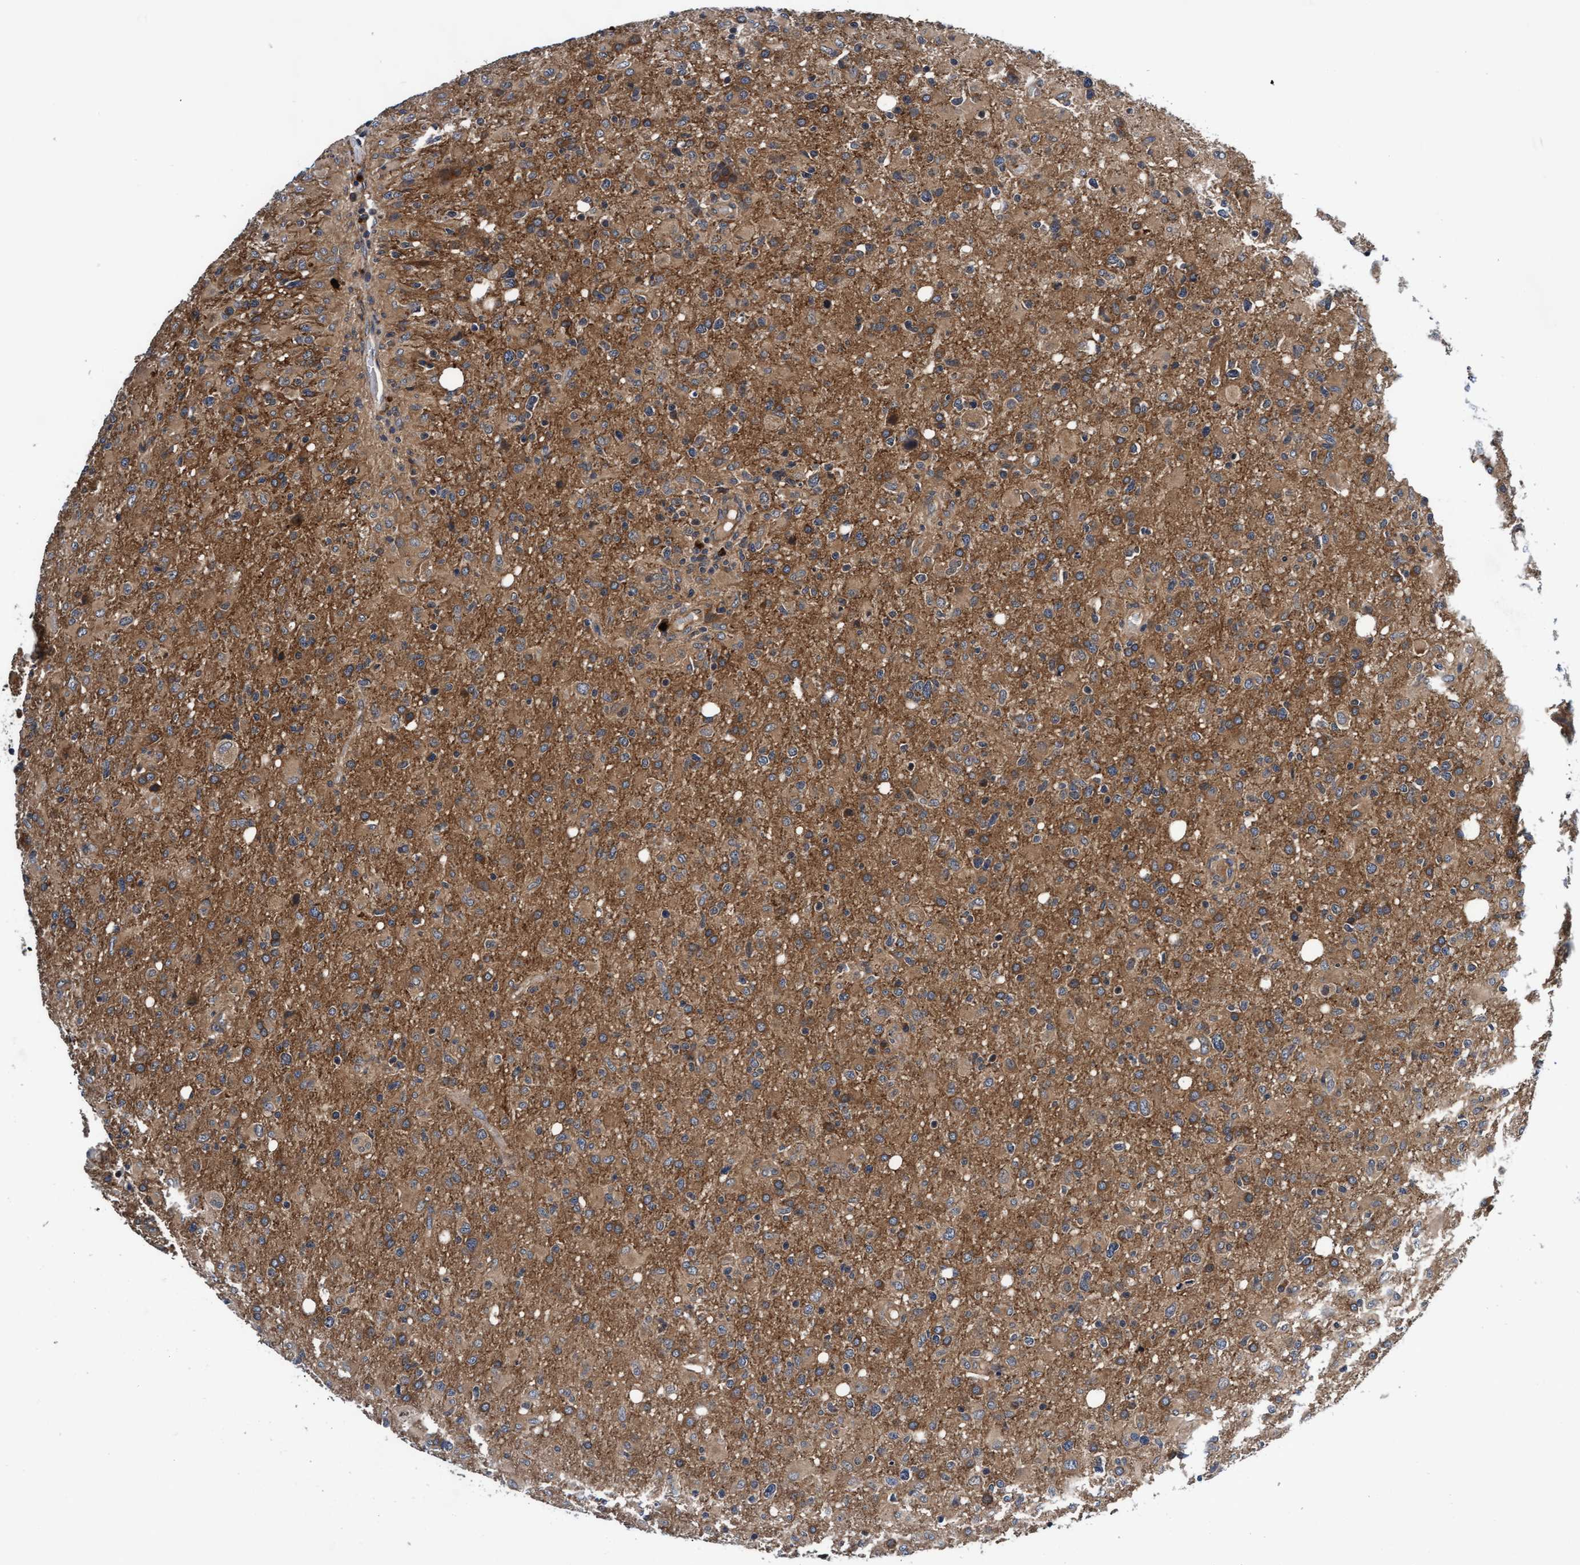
{"staining": {"intensity": "moderate", "quantity": "25%-75%", "location": "cytoplasmic/membranous"}, "tissue": "glioma", "cell_type": "Tumor cells", "image_type": "cancer", "snomed": [{"axis": "morphology", "description": "Glioma, malignant, High grade"}, {"axis": "topography", "description": "Brain"}], "caption": "Glioma stained with a protein marker demonstrates moderate staining in tumor cells.", "gene": "EFCAB13", "patient": {"sex": "female", "age": 57}}